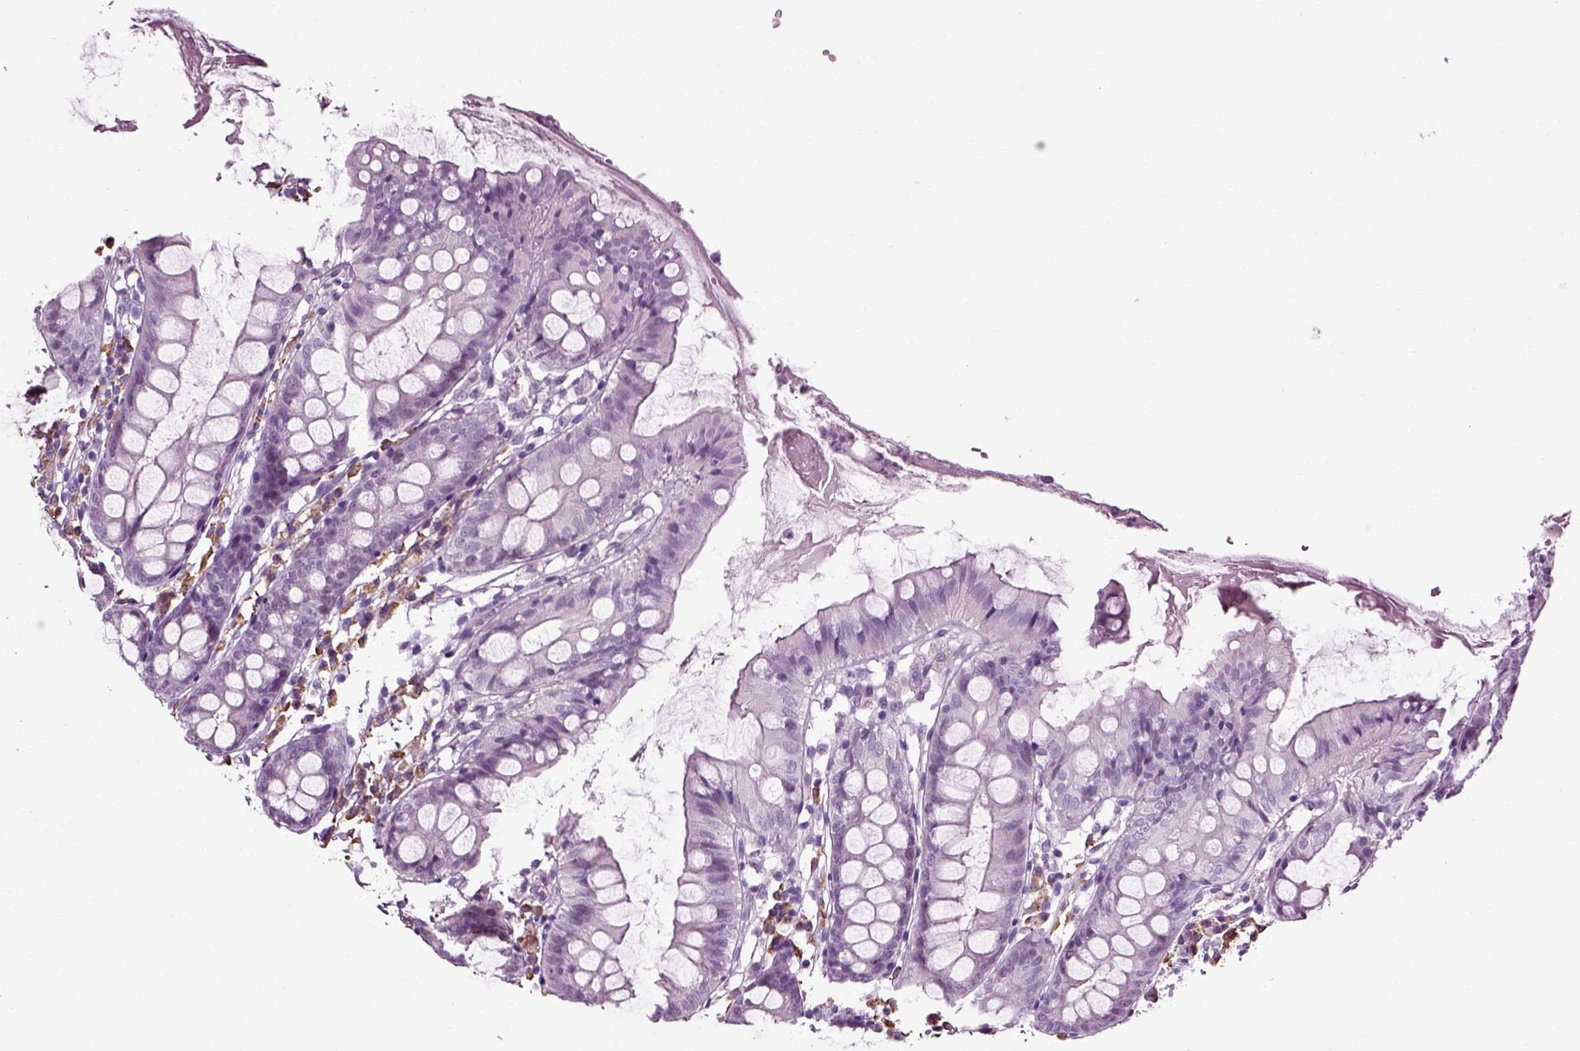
{"staining": {"intensity": "negative", "quantity": "none", "location": "none"}, "tissue": "colon", "cell_type": "Endothelial cells", "image_type": "normal", "snomed": [{"axis": "morphology", "description": "Normal tissue, NOS"}, {"axis": "topography", "description": "Colon"}], "caption": "An immunohistochemistry (IHC) photomicrograph of benign colon is shown. There is no staining in endothelial cells of colon.", "gene": "SLC26A8", "patient": {"sex": "female", "age": 84}}